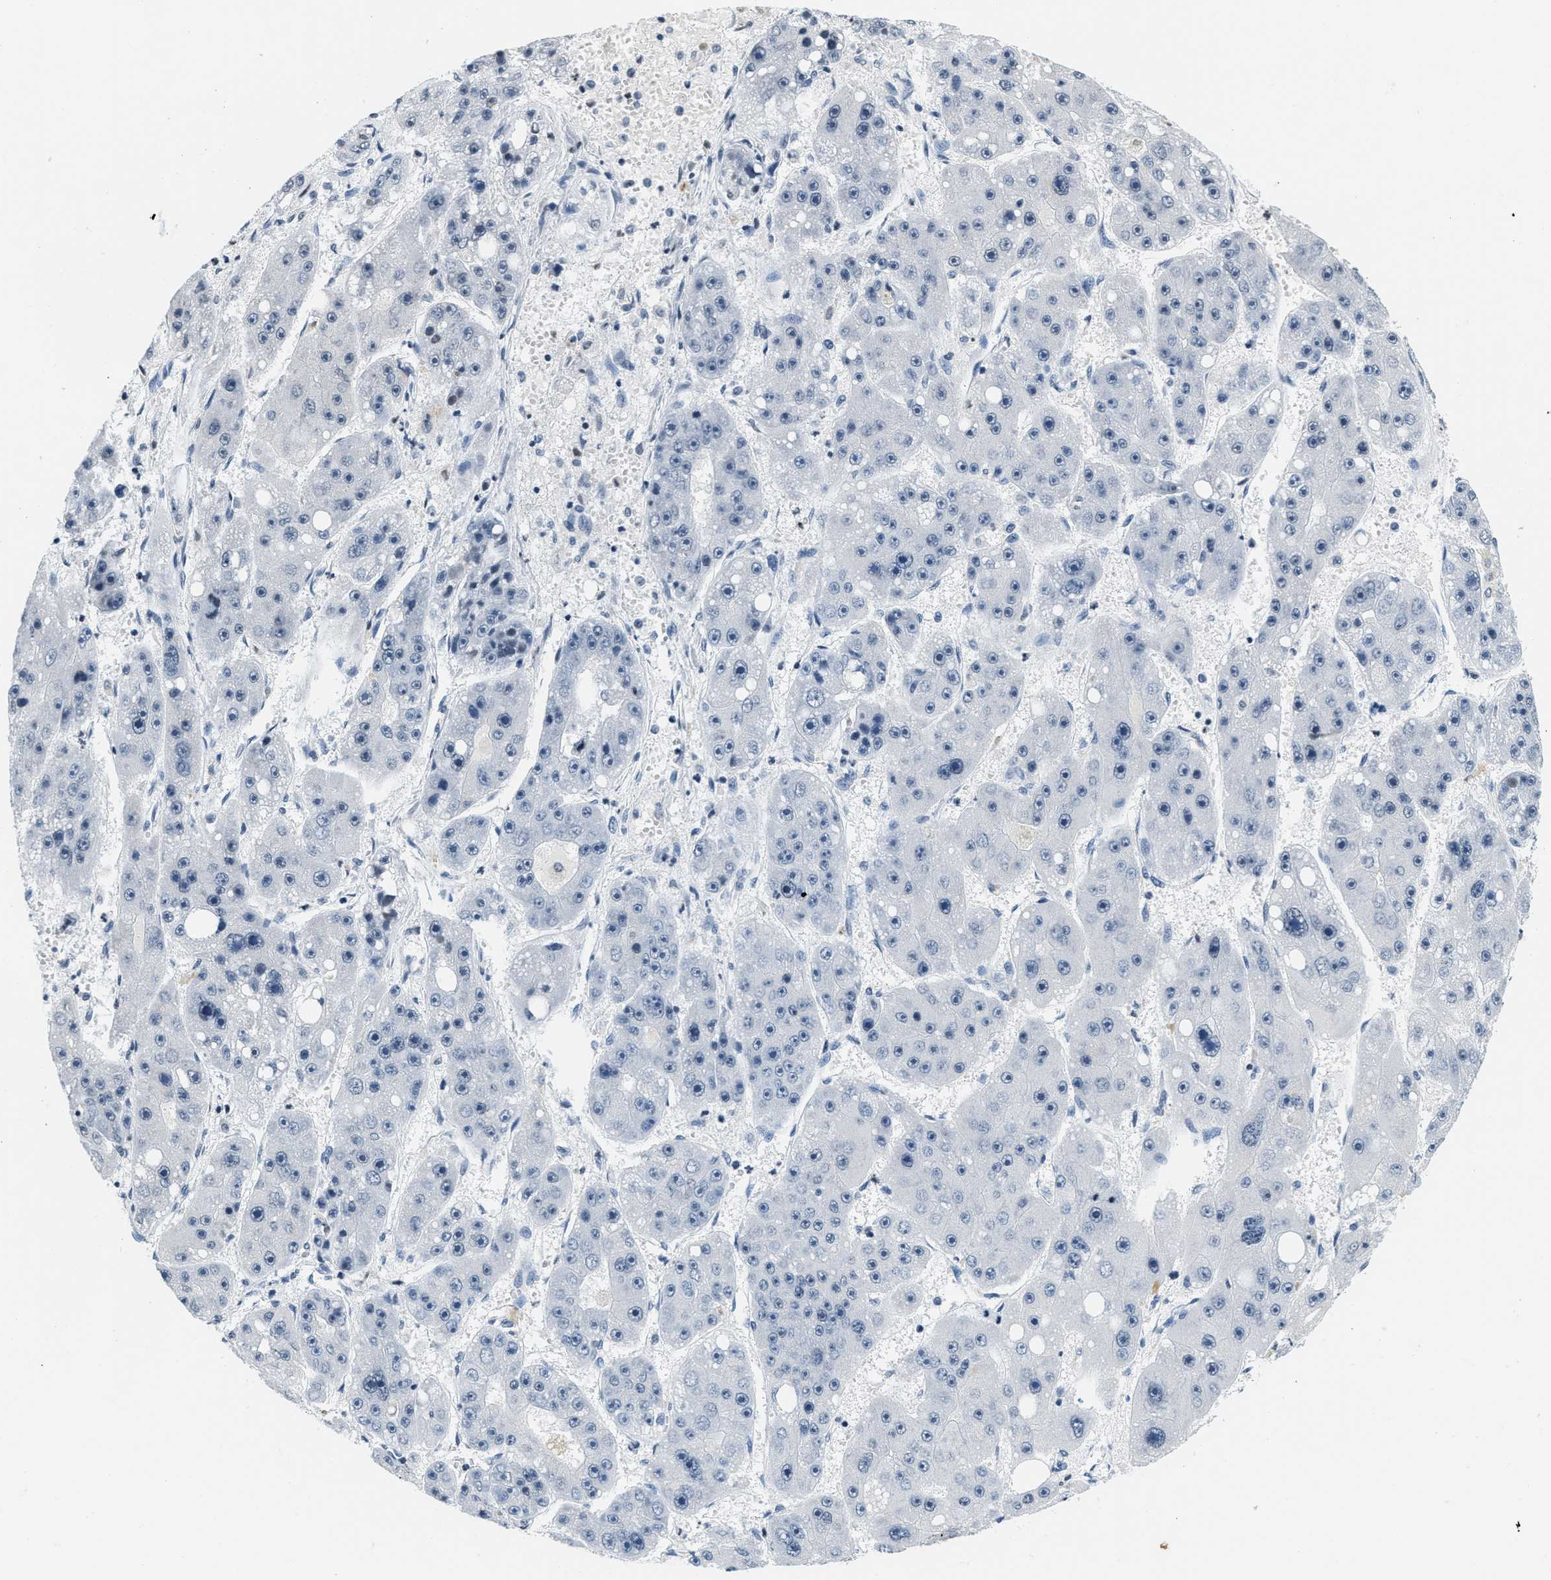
{"staining": {"intensity": "negative", "quantity": "none", "location": "none"}, "tissue": "liver cancer", "cell_type": "Tumor cells", "image_type": "cancer", "snomed": [{"axis": "morphology", "description": "Carcinoma, Hepatocellular, NOS"}, {"axis": "topography", "description": "Liver"}], "caption": "The micrograph exhibits no staining of tumor cells in liver cancer. (DAB (3,3'-diaminobenzidine) immunohistochemistry (IHC), high magnification).", "gene": "CA4", "patient": {"sex": "female", "age": 61}}